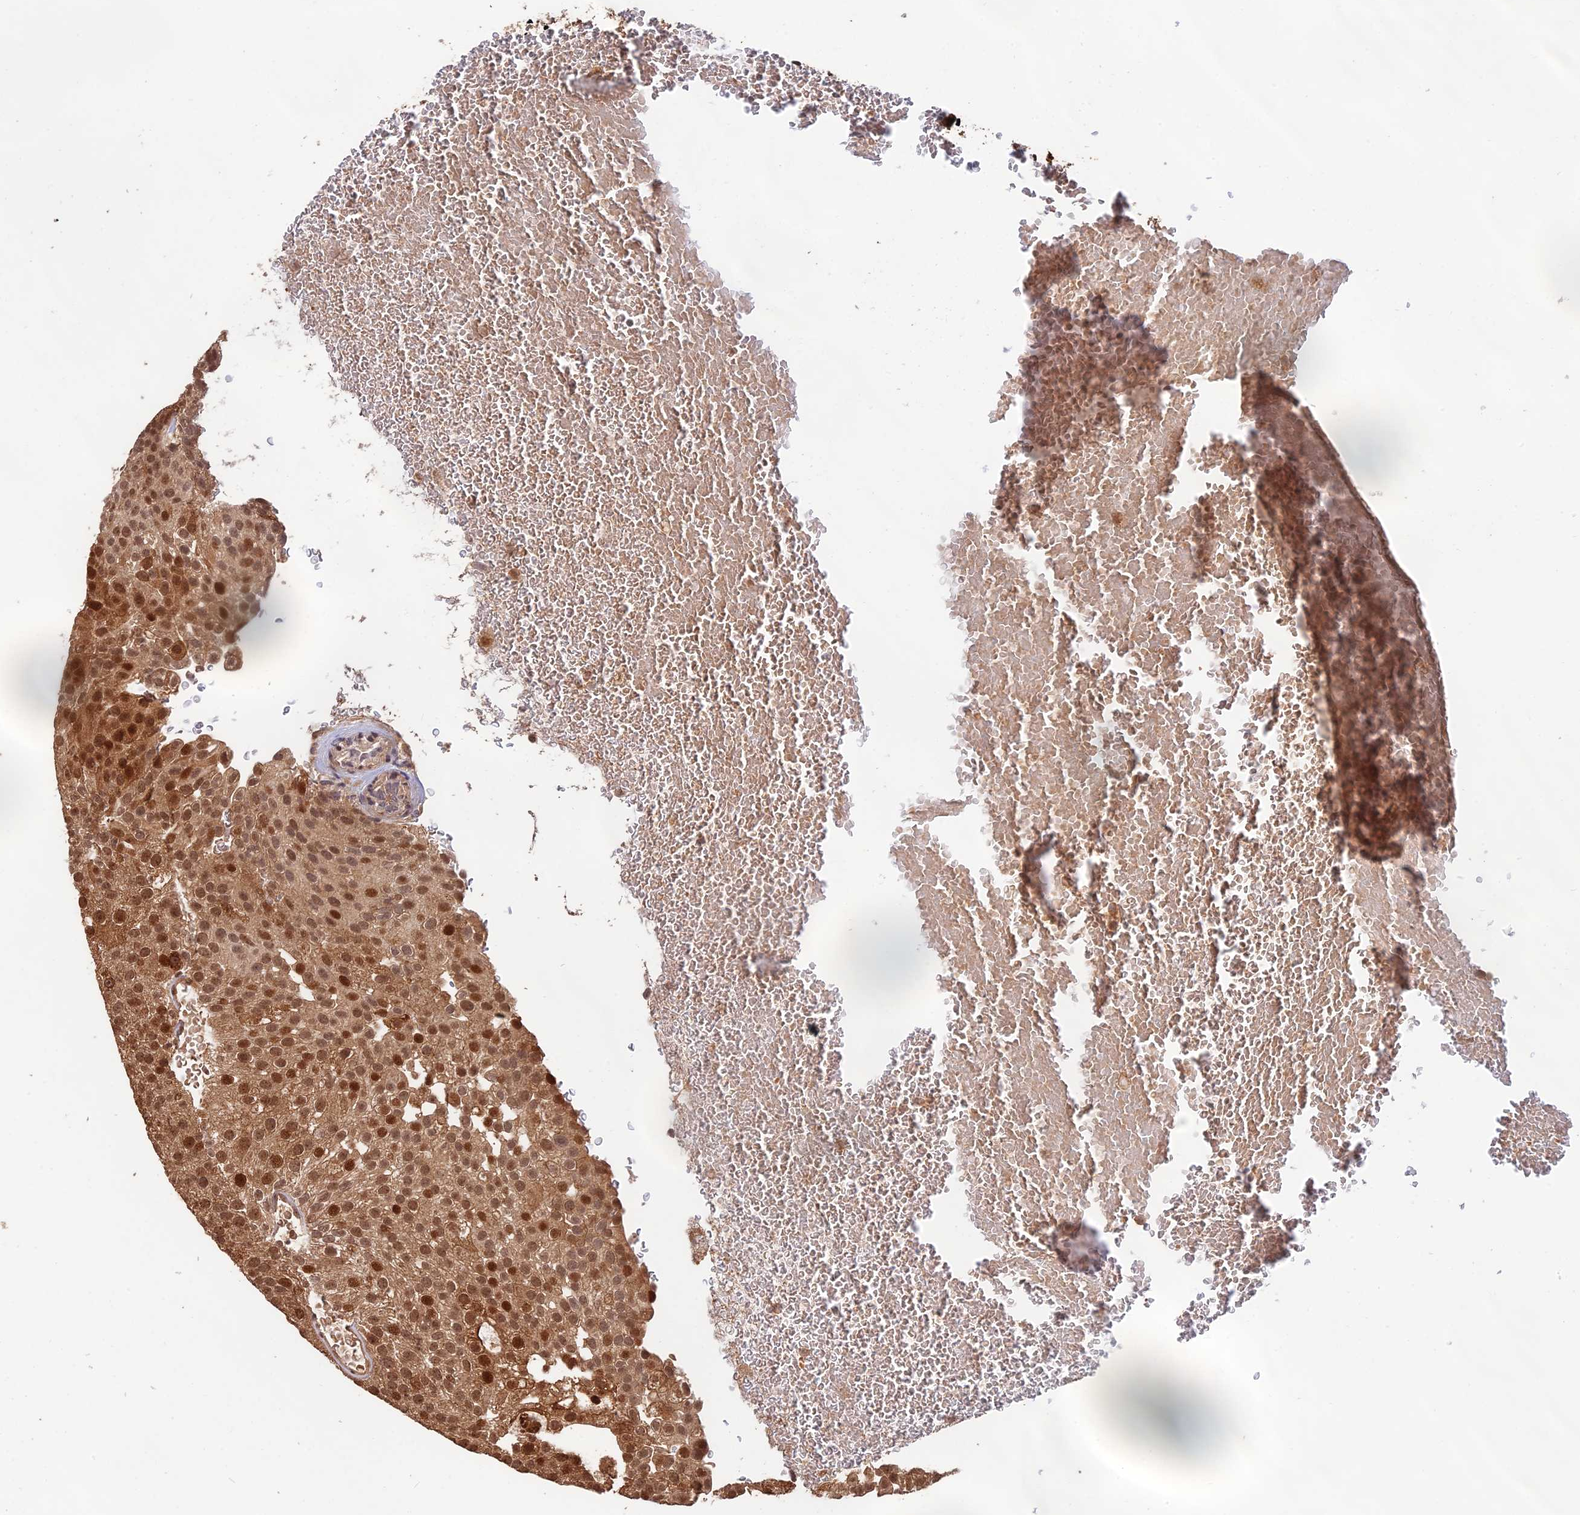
{"staining": {"intensity": "moderate", "quantity": ">75%", "location": "cytoplasmic/membranous,nuclear"}, "tissue": "urothelial cancer", "cell_type": "Tumor cells", "image_type": "cancer", "snomed": [{"axis": "morphology", "description": "Urothelial carcinoma, Low grade"}, {"axis": "topography", "description": "Urinary bladder"}], "caption": "Protein staining displays moderate cytoplasmic/membranous and nuclear positivity in approximately >75% of tumor cells in low-grade urothelial carcinoma.", "gene": "OSBPL1A", "patient": {"sex": "male", "age": 78}}